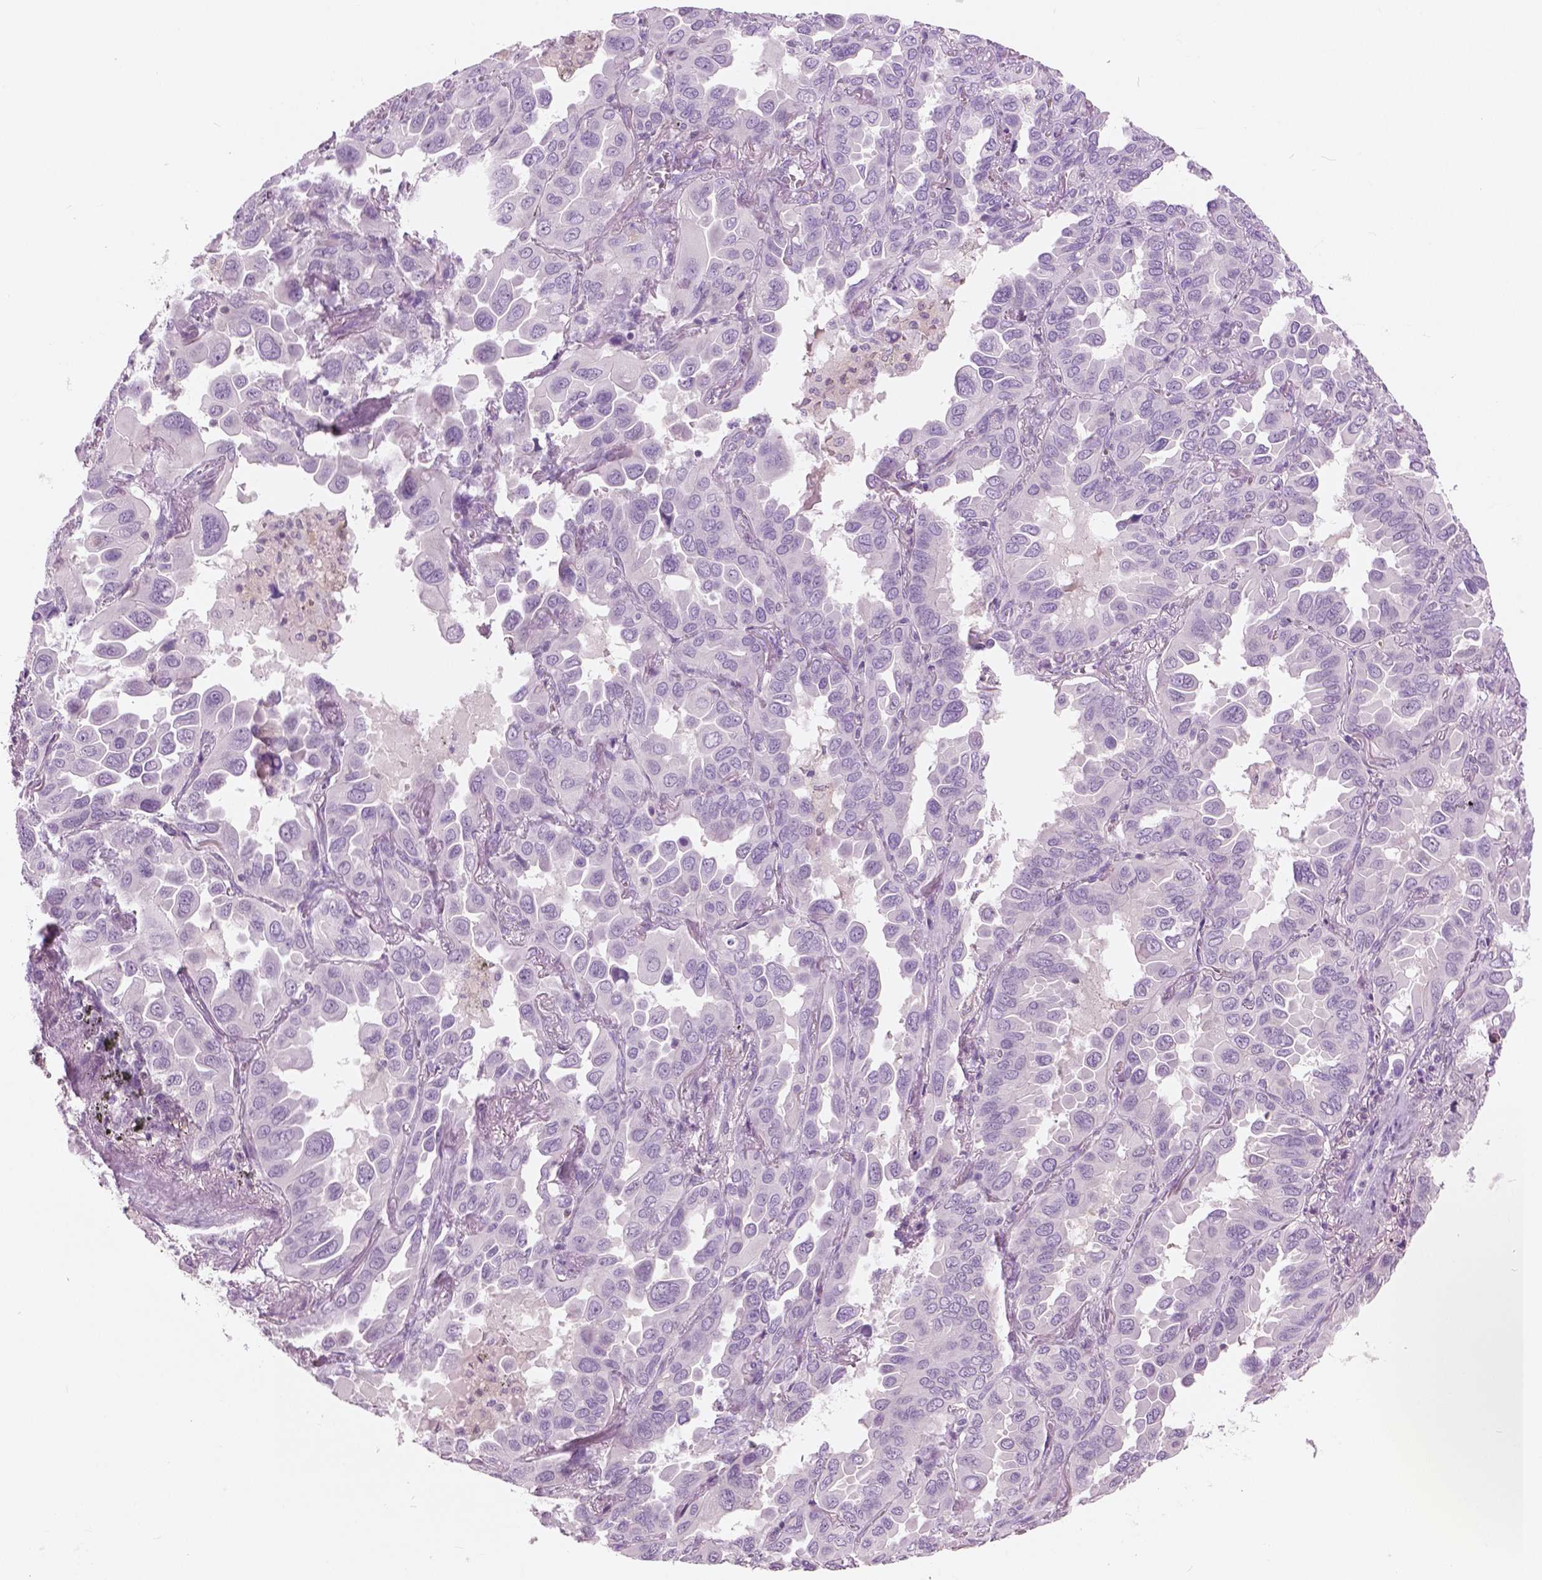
{"staining": {"intensity": "negative", "quantity": "none", "location": "none"}, "tissue": "lung cancer", "cell_type": "Tumor cells", "image_type": "cancer", "snomed": [{"axis": "morphology", "description": "Adenocarcinoma, NOS"}, {"axis": "topography", "description": "Lung"}], "caption": "Immunohistochemistry (IHC) histopathology image of human lung adenocarcinoma stained for a protein (brown), which shows no staining in tumor cells.", "gene": "GALM", "patient": {"sex": "male", "age": 64}}